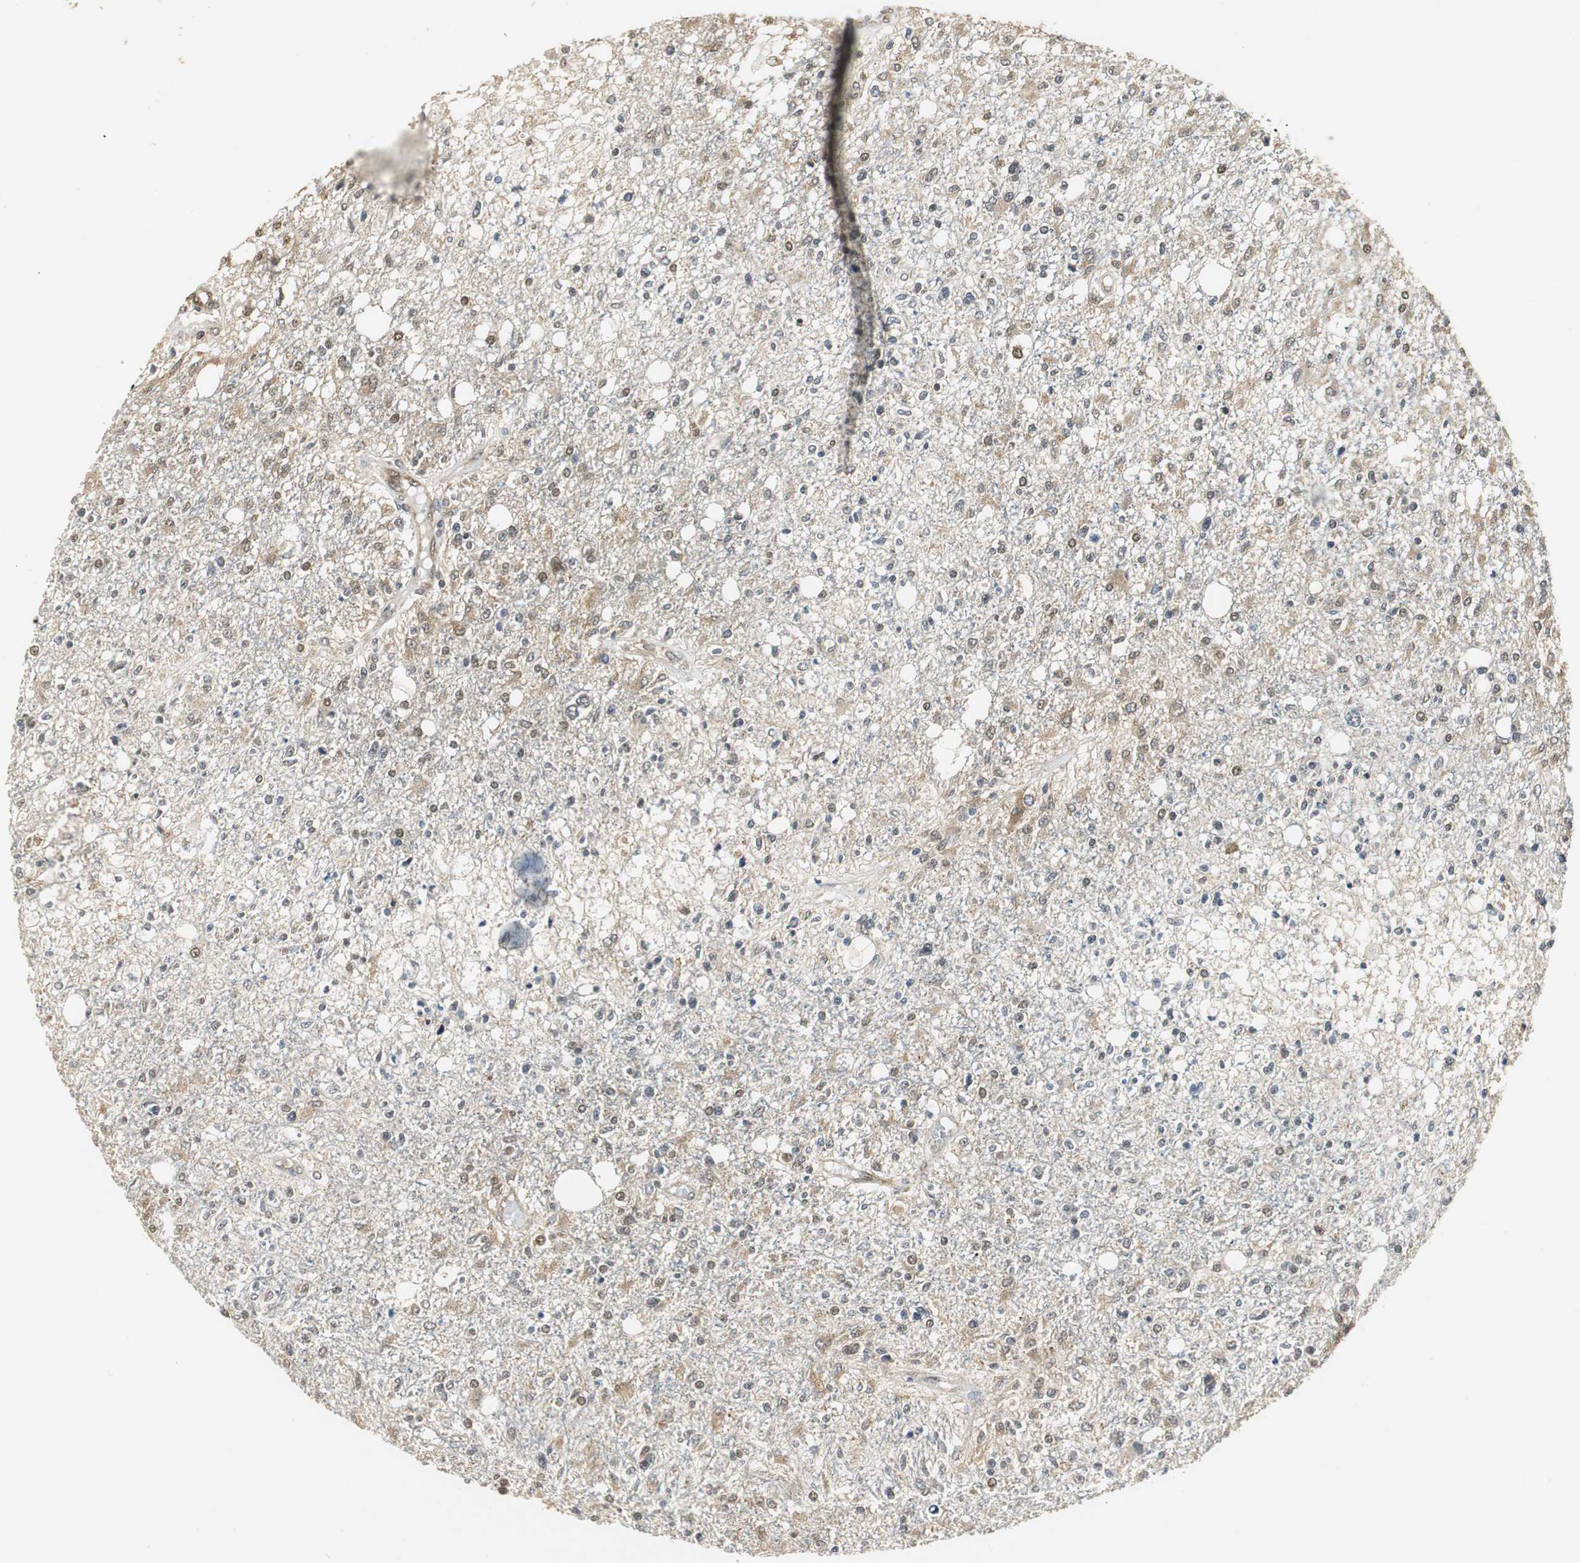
{"staining": {"intensity": "moderate", "quantity": ">75%", "location": "cytoplasmic/membranous"}, "tissue": "glioma", "cell_type": "Tumor cells", "image_type": "cancer", "snomed": [{"axis": "morphology", "description": "Glioma, malignant, High grade"}, {"axis": "topography", "description": "Cerebral cortex"}], "caption": "A brown stain labels moderate cytoplasmic/membranous positivity of a protein in human glioma tumor cells.", "gene": "CCT5", "patient": {"sex": "male", "age": 76}}